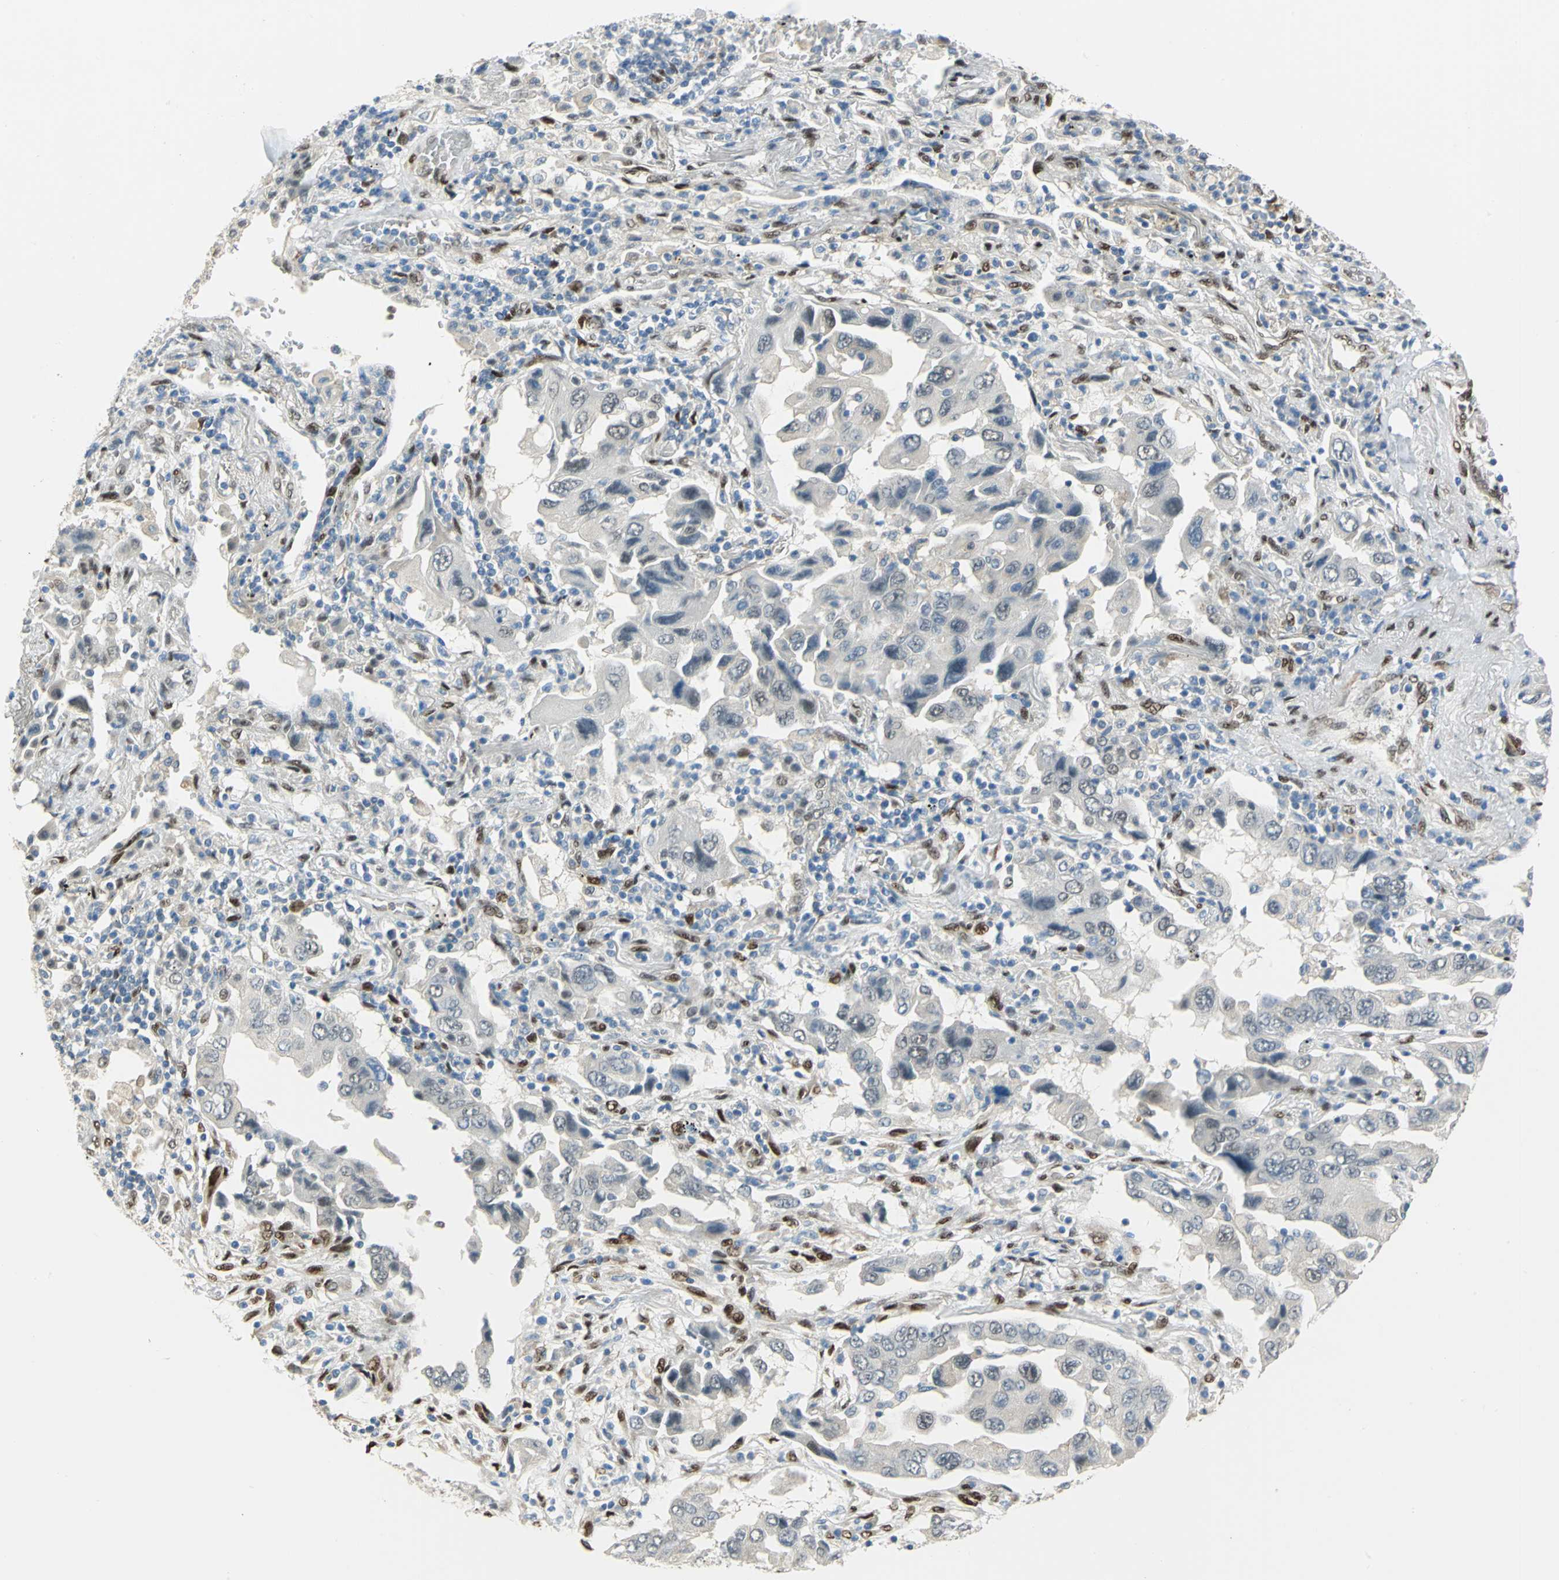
{"staining": {"intensity": "negative", "quantity": "none", "location": "none"}, "tissue": "lung cancer", "cell_type": "Tumor cells", "image_type": "cancer", "snomed": [{"axis": "morphology", "description": "Adenocarcinoma, NOS"}, {"axis": "topography", "description": "Lung"}], "caption": "High power microscopy histopathology image of an immunohistochemistry (IHC) histopathology image of lung cancer (adenocarcinoma), revealing no significant expression in tumor cells.", "gene": "RBFOX2", "patient": {"sex": "female", "age": 65}}